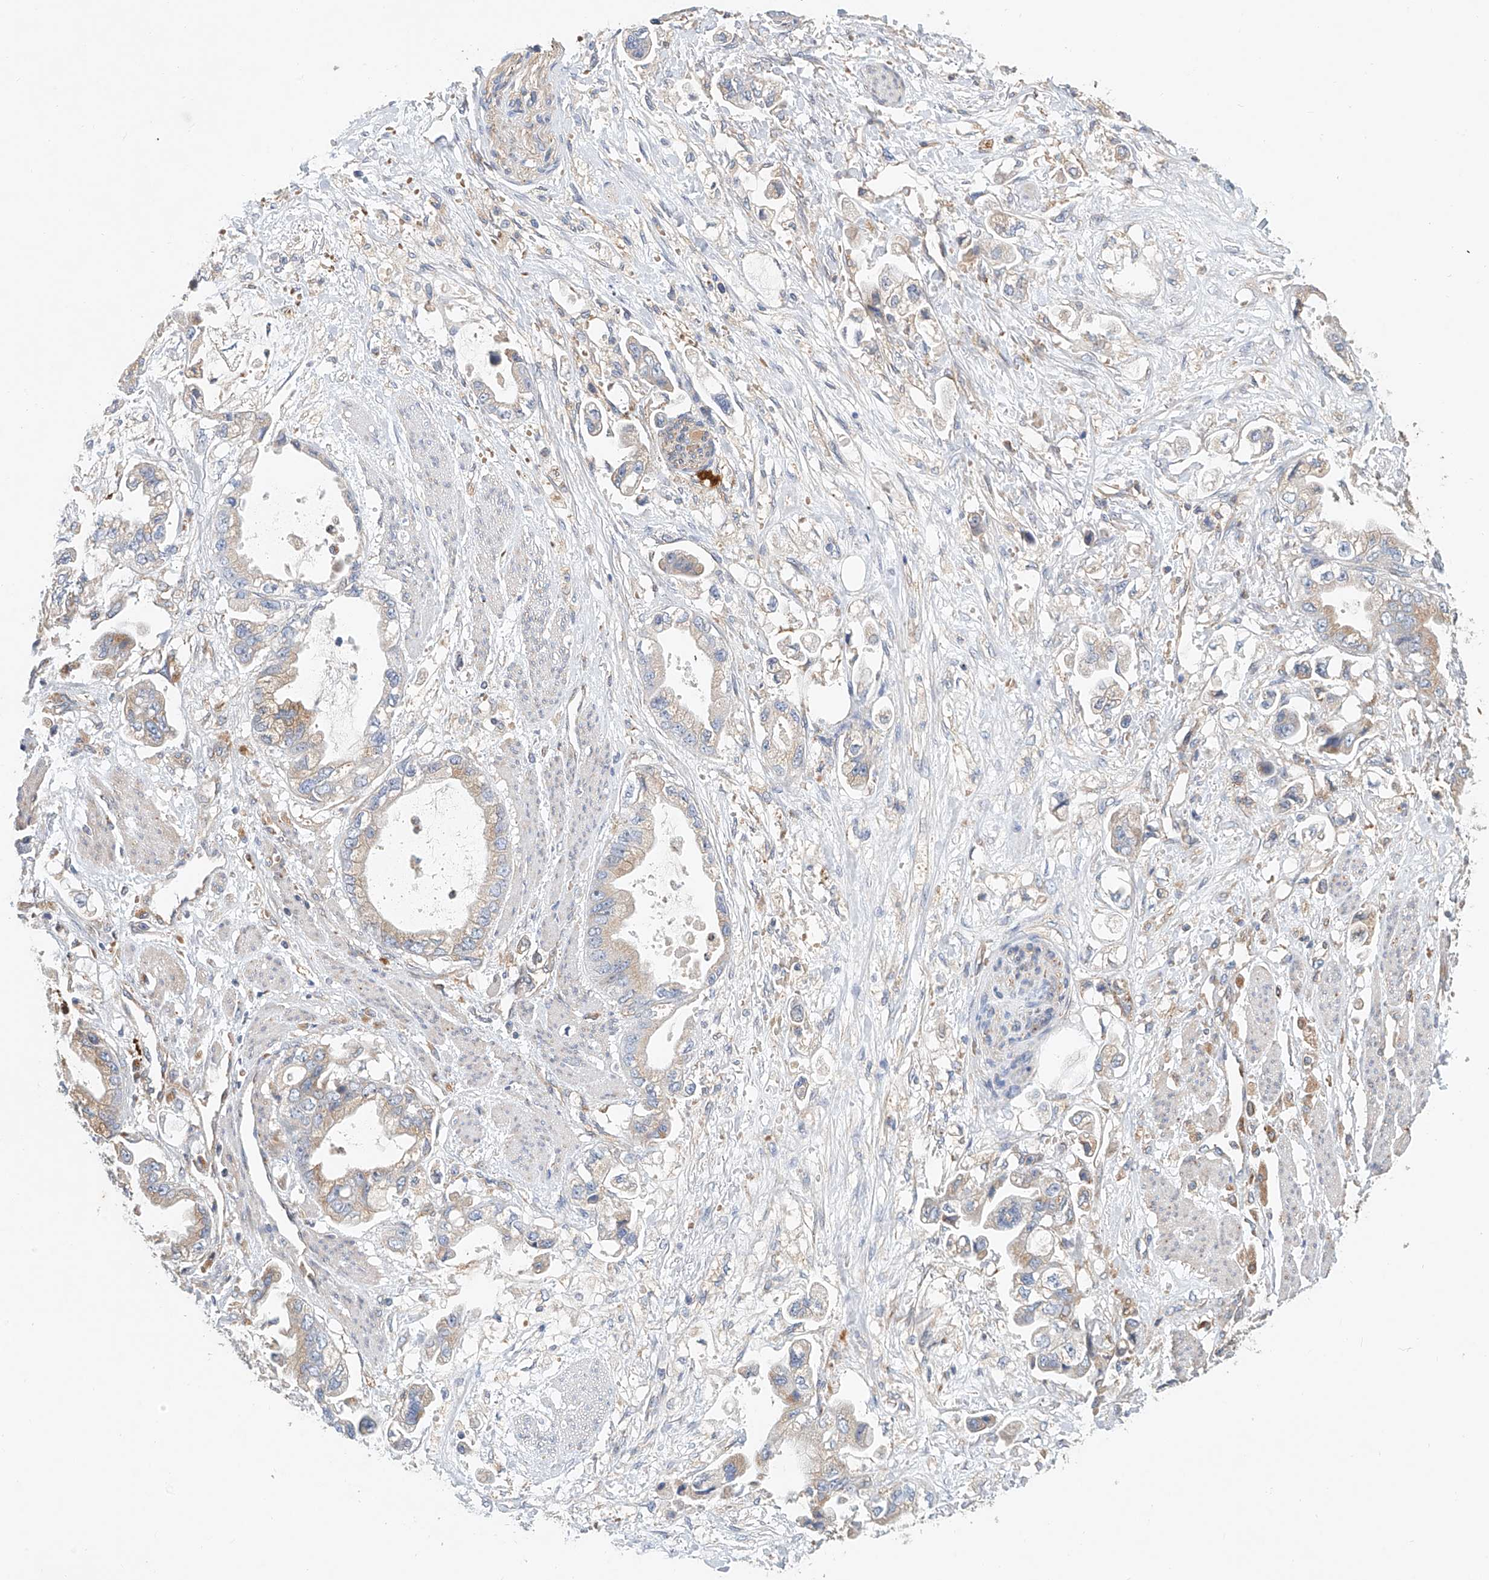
{"staining": {"intensity": "moderate", "quantity": "<25%", "location": "cytoplasmic/membranous"}, "tissue": "stomach cancer", "cell_type": "Tumor cells", "image_type": "cancer", "snomed": [{"axis": "morphology", "description": "Adenocarcinoma, NOS"}, {"axis": "topography", "description": "Stomach"}], "caption": "Protein expression analysis of stomach adenocarcinoma reveals moderate cytoplasmic/membranous staining in about <25% of tumor cells.", "gene": "HGSNAT", "patient": {"sex": "male", "age": 62}}